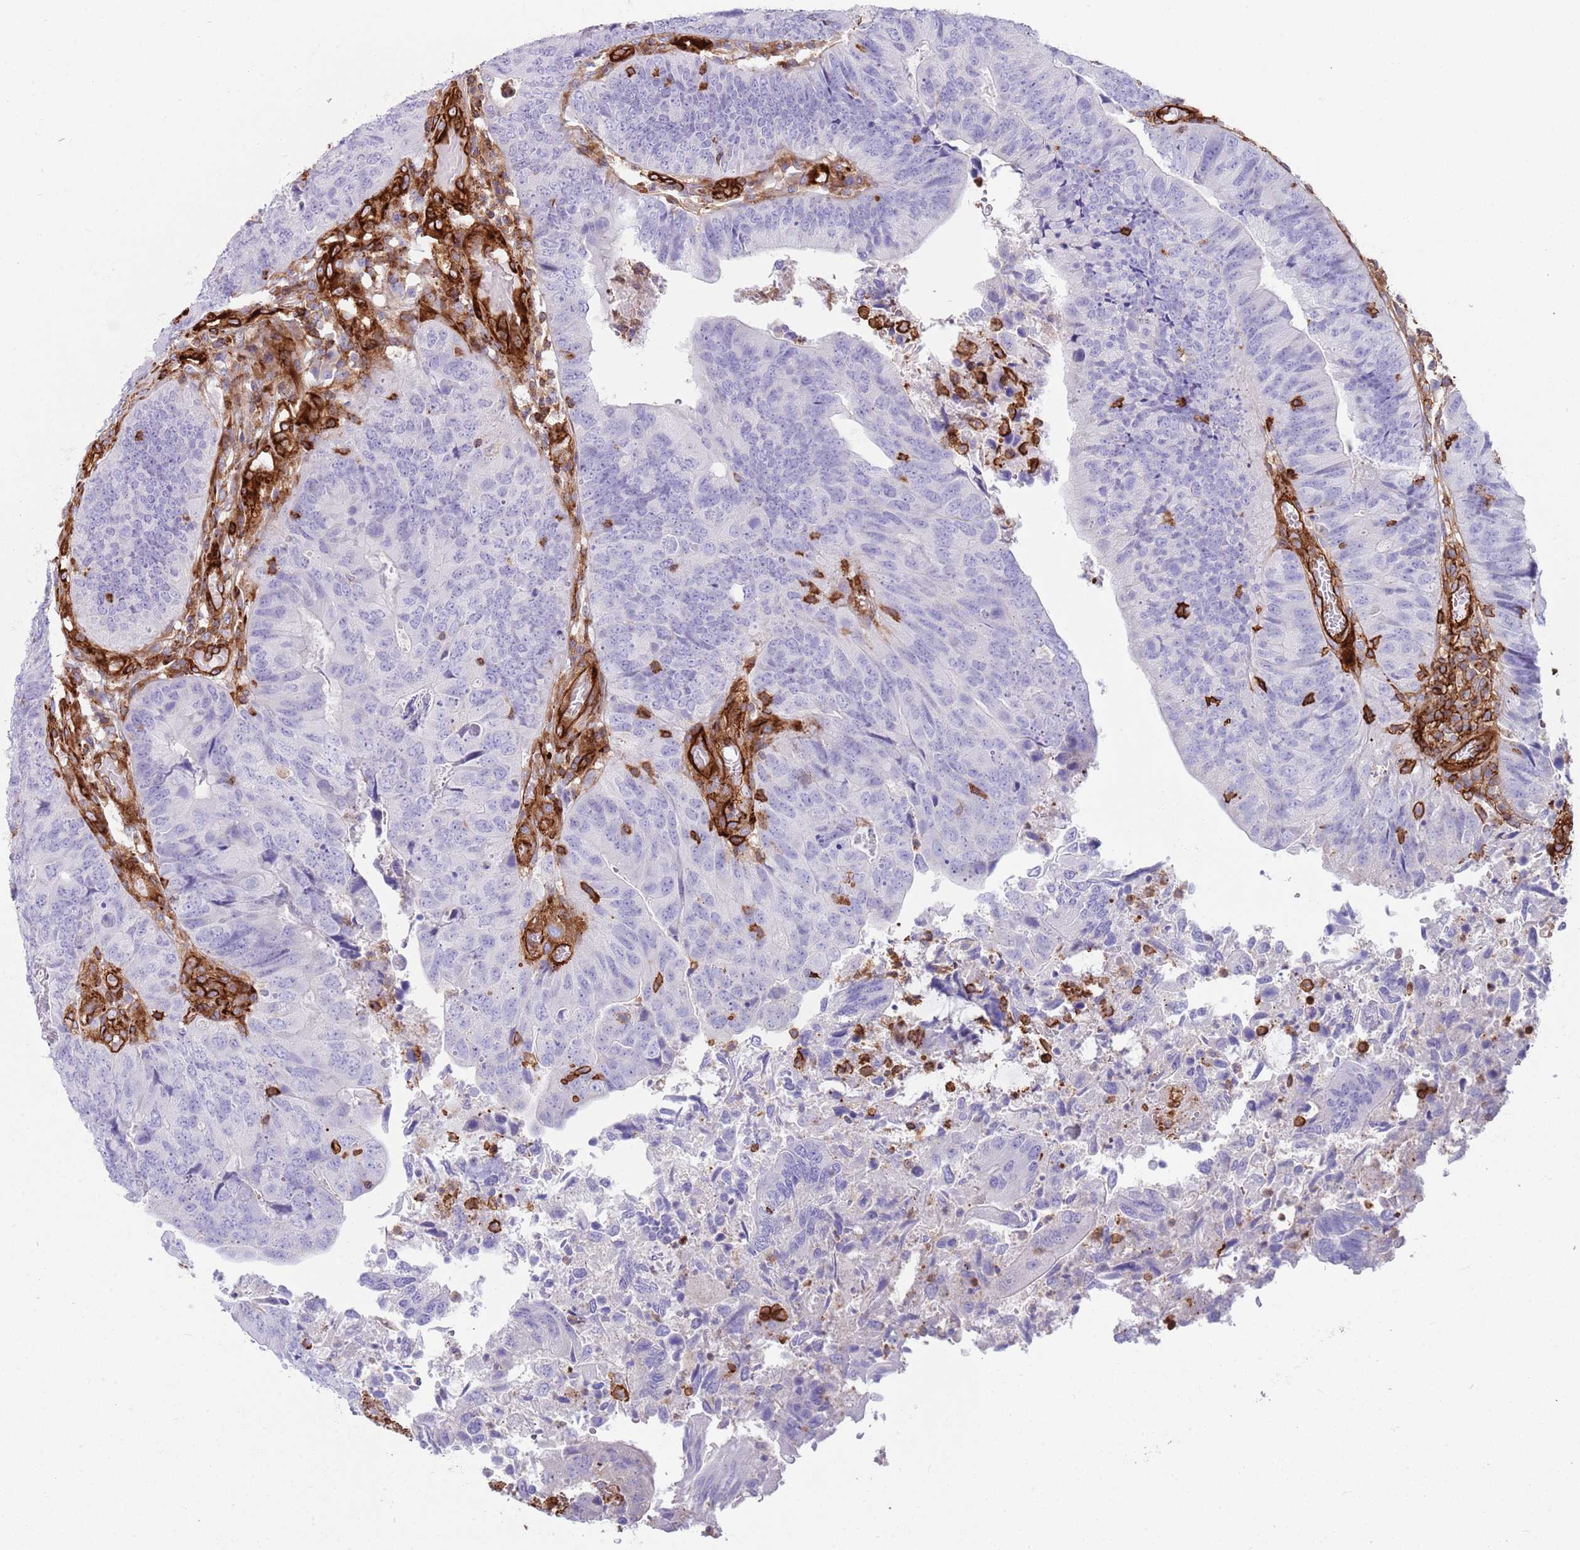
{"staining": {"intensity": "negative", "quantity": "none", "location": "none"}, "tissue": "colorectal cancer", "cell_type": "Tumor cells", "image_type": "cancer", "snomed": [{"axis": "morphology", "description": "Adenocarcinoma, NOS"}, {"axis": "topography", "description": "Colon"}], "caption": "Colorectal adenocarcinoma was stained to show a protein in brown. There is no significant expression in tumor cells. (DAB (3,3'-diaminobenzidine) immunohistochemistry visualized using brightfield microscopy, high magnification).", "gene": "KBTBD7", "patient": {"sex": "female", "age": 67}}